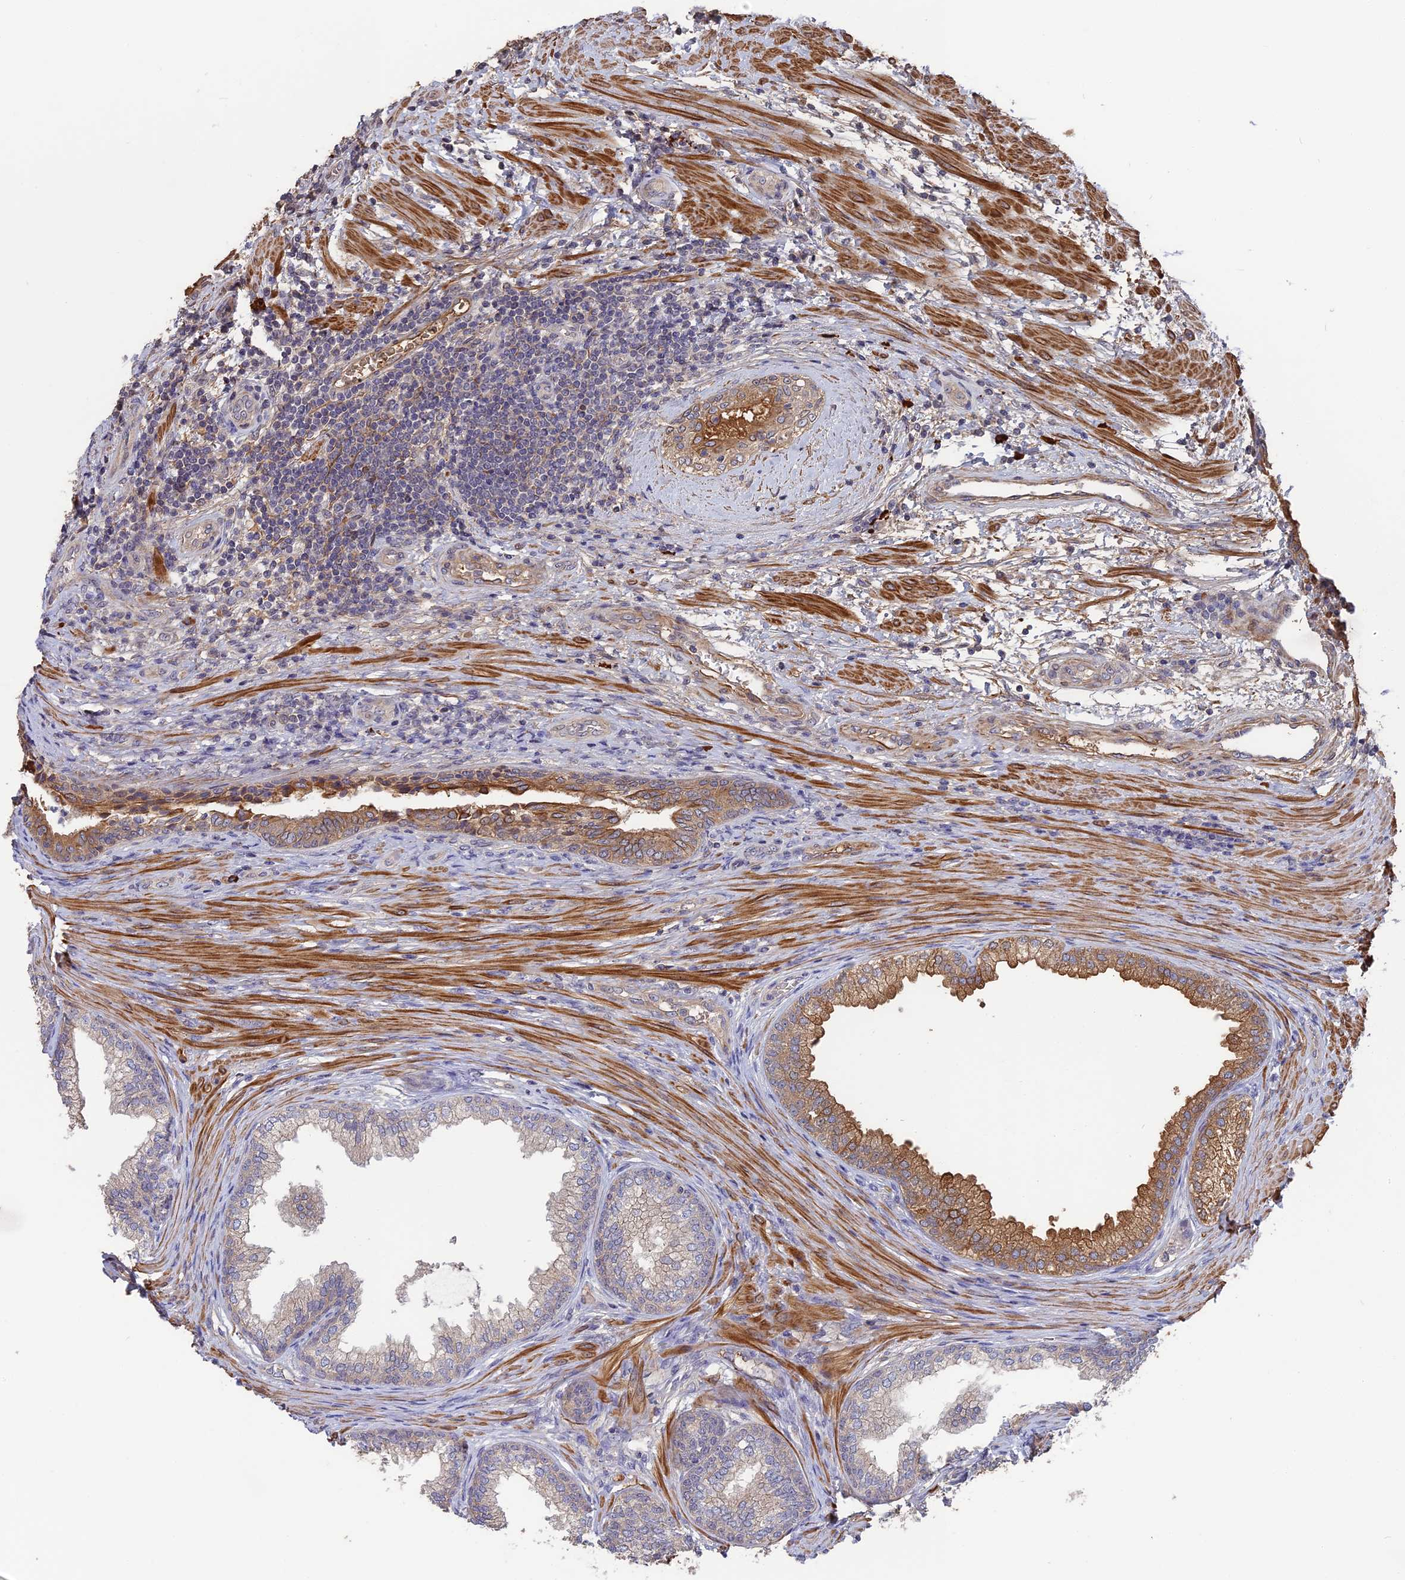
{"staining": {"intensity": "moderate", "quantity": "25%-75%", "location": "cytoplasmic/membranous"}, "tissue": "prostate", "cell_type": "Glandular cells", "image_type": "normal", "snomed": [{"axis": "morphology", "description": "Normal tissue, NOS"}, {"axis": "topography", "description": "Prostate"}], "caption": "Immunohistochemistry (IHC) (DAB (3,3'-diaminobenzidine)) staining of unremarkable human prostate displays moderate cytoplasmic/membranous protein positivity in approximately 25%-75% of glandular cells. (DAB (3,3'-diaminobenzidine) IHC with brightfield microscopy, high magnification).", "gene": "ERMAP", "patient": {"sex": "male", "age": 76}}